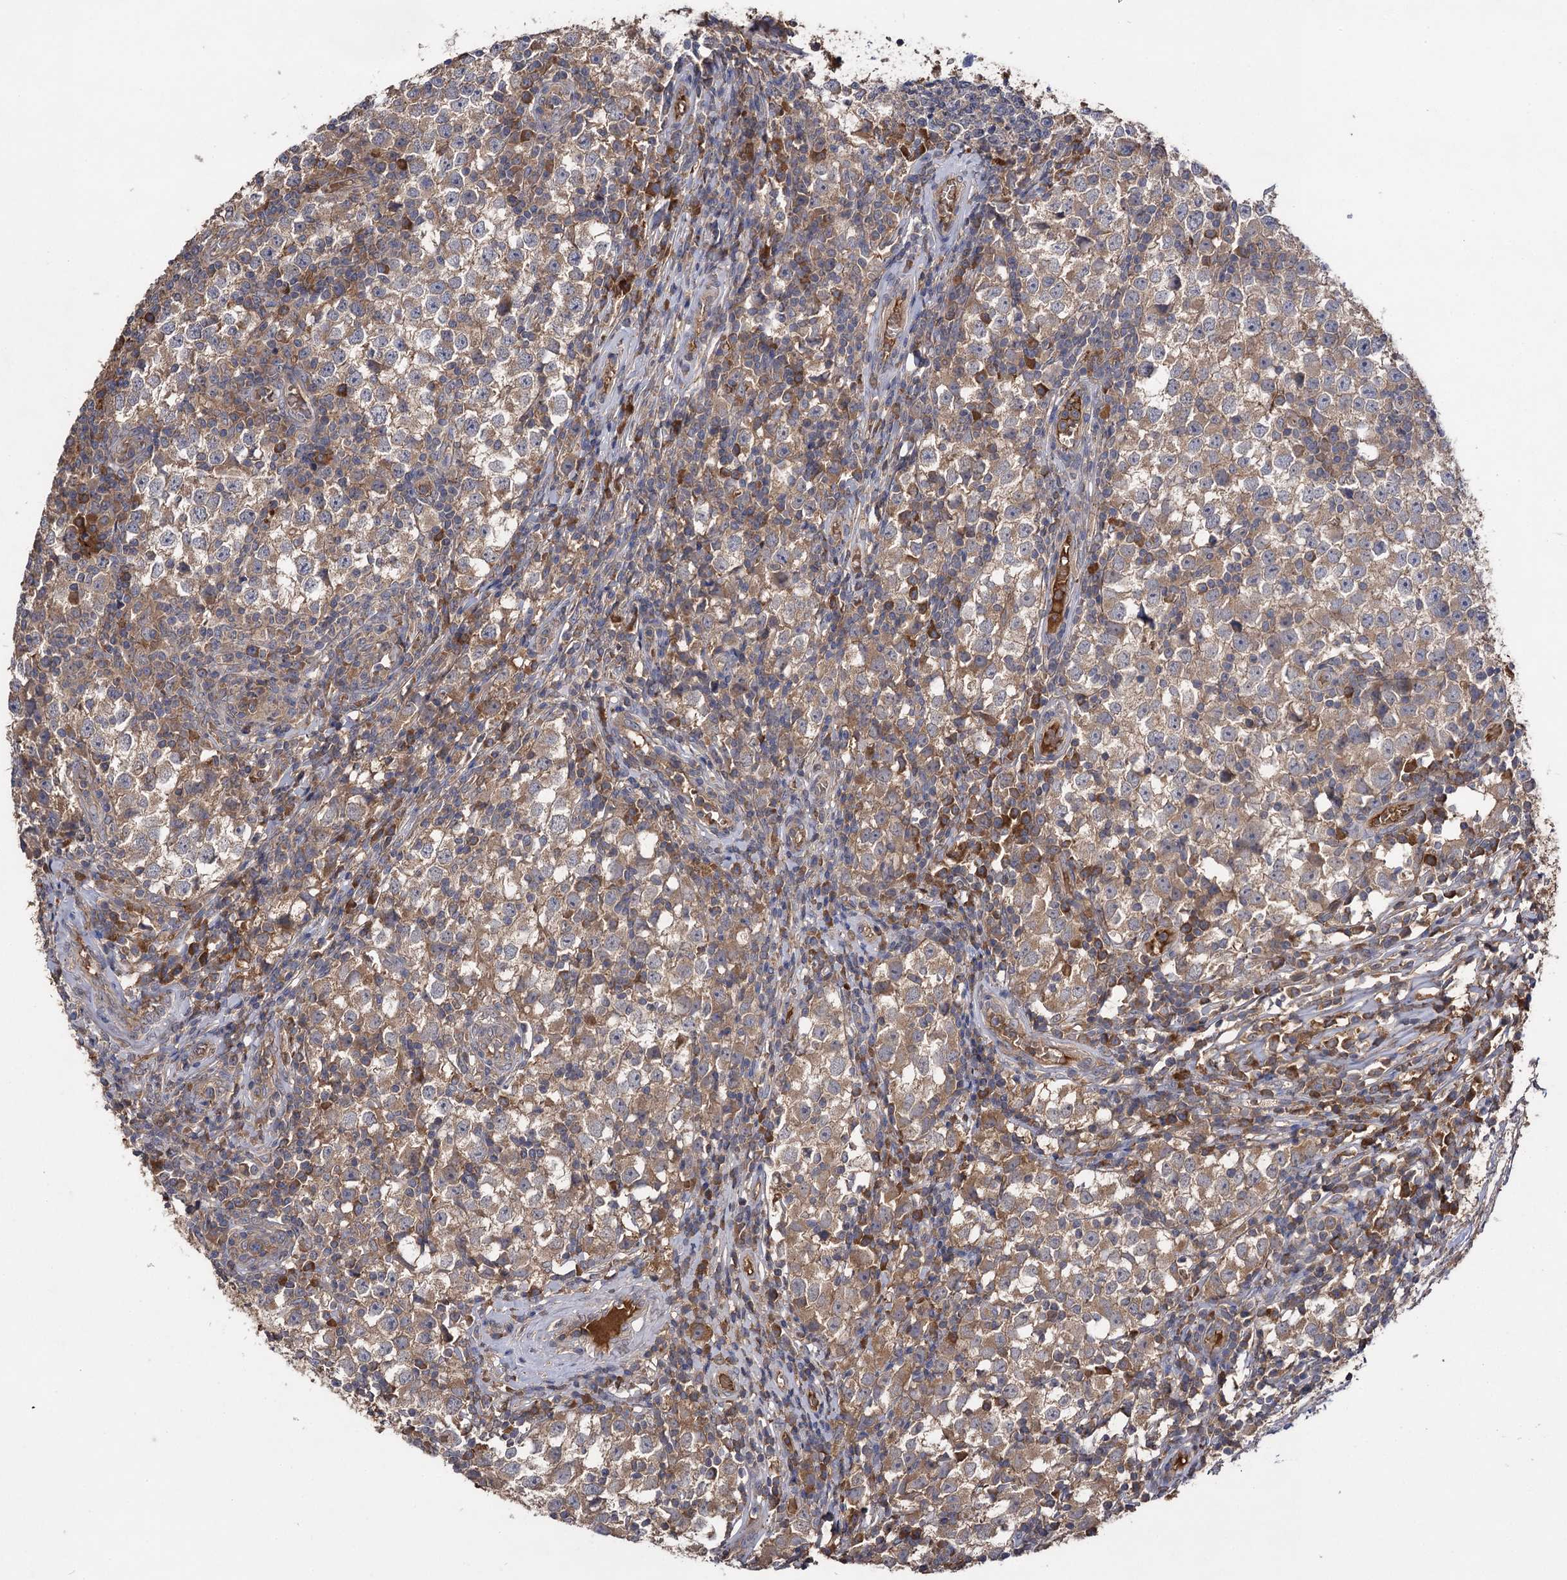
{"staining": {"intensity": "weak", "quantity": ">75%", "location": "cytoplasmic/membranous"}, "tissue": "testis cancer", "cell_type": "Tumor cells", "image_type": "cancer", "snomed": [{"axis": "morphology", "description": "Seminoma, NOS"}, {"axis": "topography", "description": "Testis"}], "caption": "Weak cytoplasmic/membranous protein expression is appreciated in approximately >75% of tumor cells in testis seminoma.", "gene": "USP50", "patient": {"sex": "male", "age": 65}}